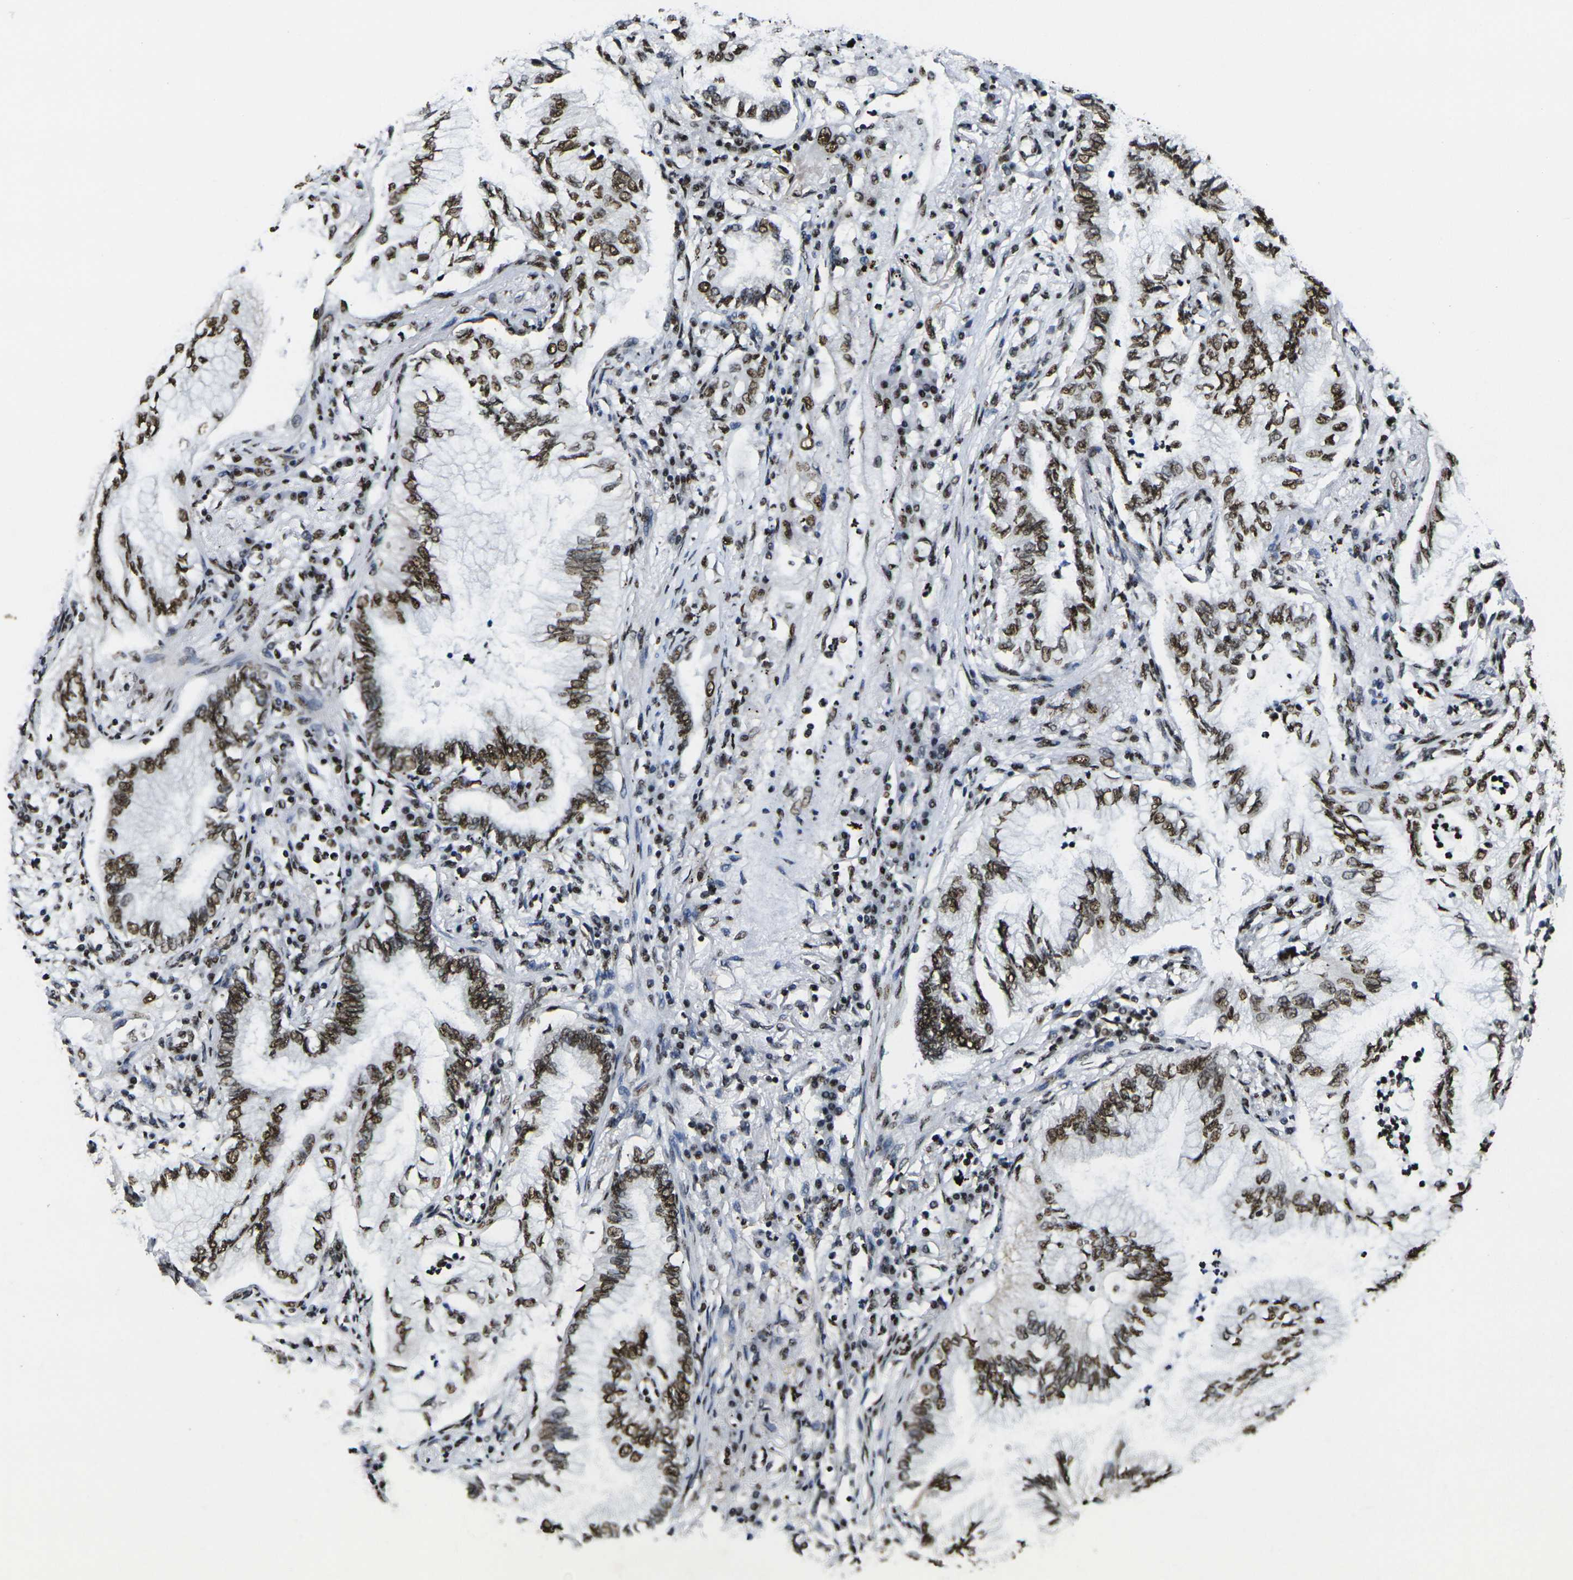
{"staining": {"intensity": "strong", "quantity": ">75%", "location": "nuclear"}, "tissue": "lung cancer", "cell_type": "Tumor cells", "image_type": "cancer", "snomed": [{"axis": "morphology", "description": "Normal tissue, NOS"}, {"axis": "morphology", "description": "Adenocarcinoma, NOS"}, {"axis": "topography", "description": "Bronchus"}, {"axis": "topography", "description": "Lung"}], "caption": "Lung adenocarcinoma was stained to show a protein in brown. There is high levels of strong nuclear staining in about >75% of tumor cells.", "gene": "SMARCC1", "patient": {"sex": "female", "age": 70}}